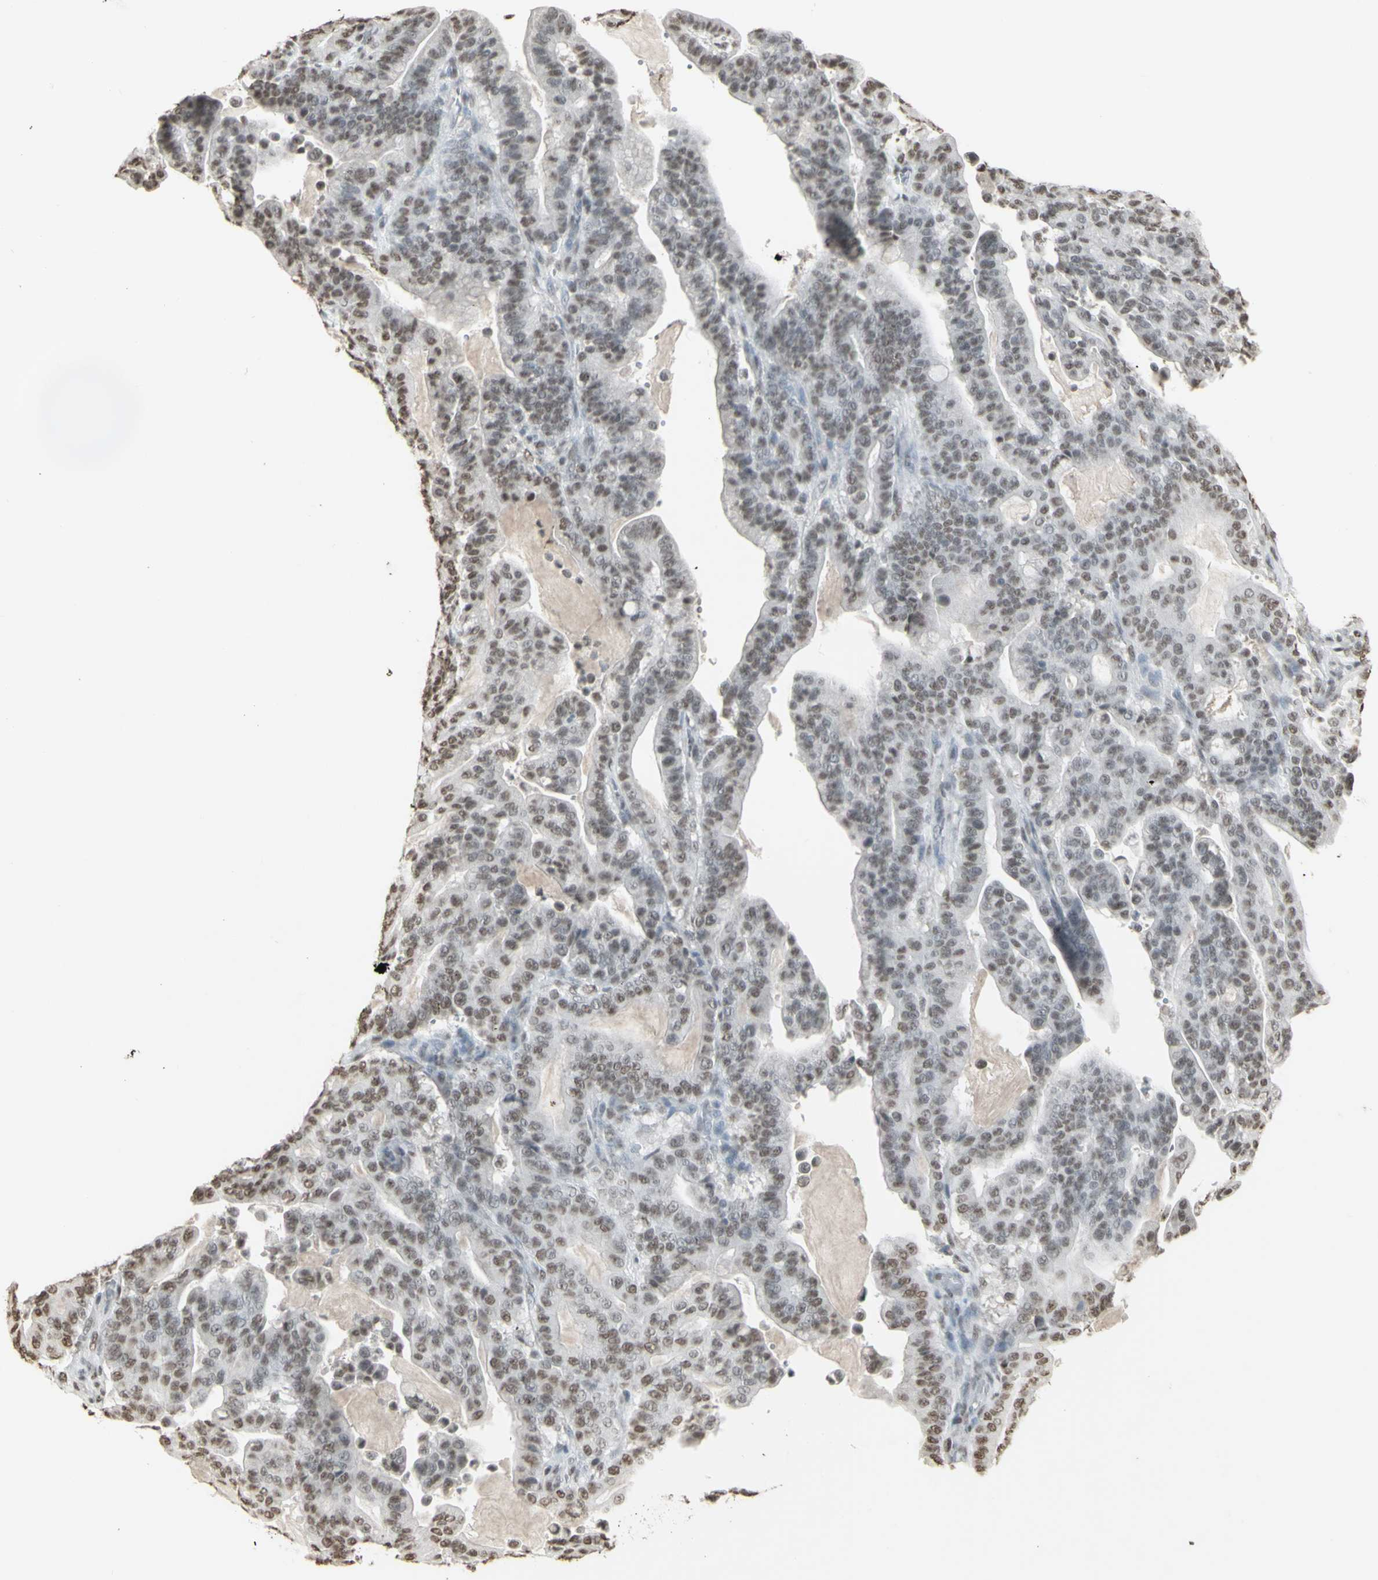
{"staining": {"intensity": "weak", "quantity": ">75%", "location": "nuclear"}, "tissue": "pancreatic cancer", "cell_type": "Tumor cells", "image_type": "cancer", "snomed": [{"axis": "morphology", "description": "Adenocarcinoma, NOS"}, {"axis": "topography", "description": "Pancreas"}], "caption": "The immunohistochemical stain shows weak nuclear staining in tumor cells of pancreatic adenocarcinoma tissue.", "gene": "TRIM28", "patient": {"sex": "male", "age": 63}}